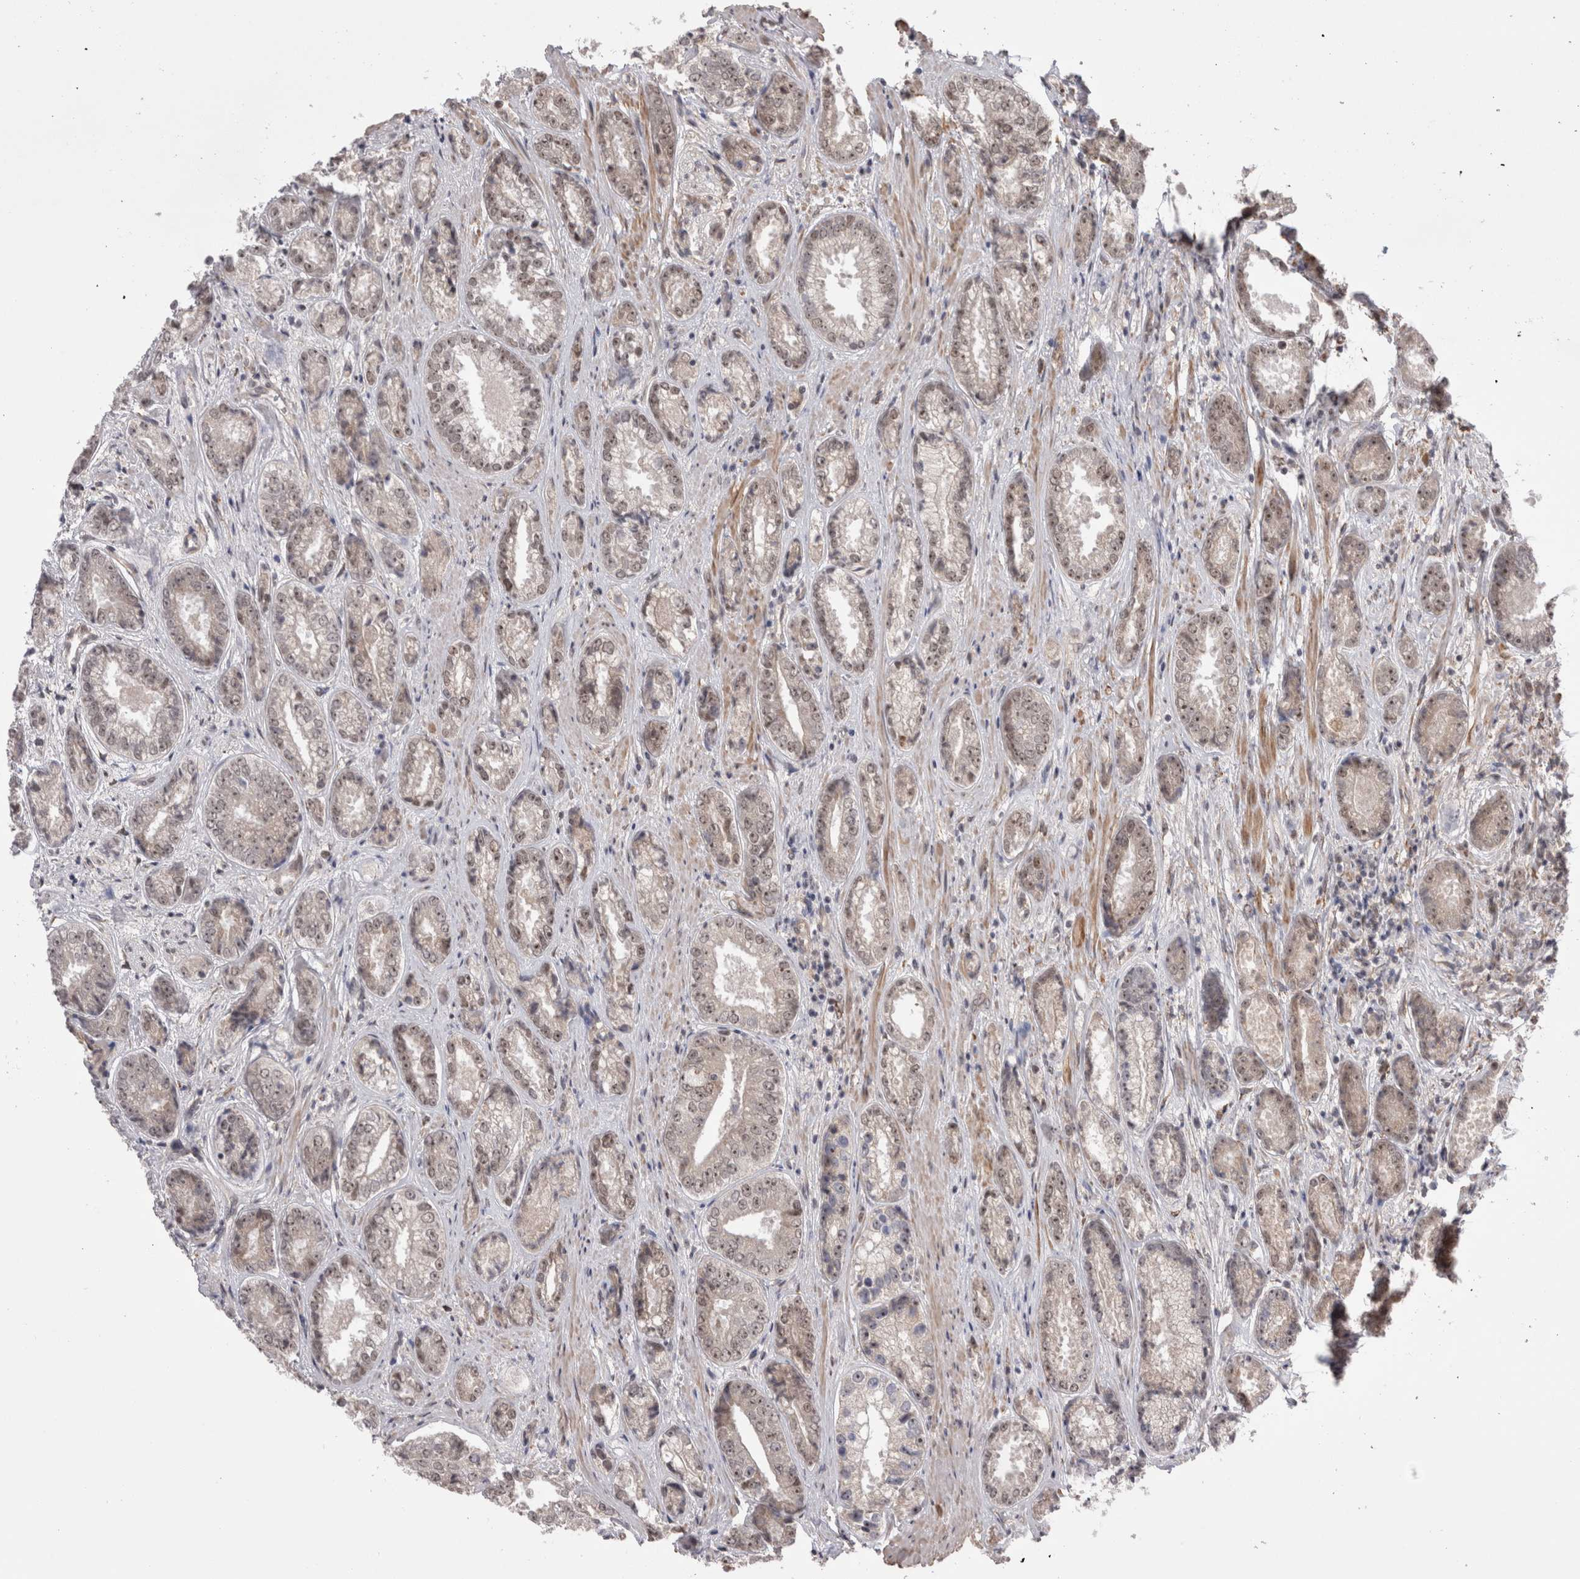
{"staining": {"intensity": "moderate", "quantity": ">75%", "location": "nuclear"}, "tissue": "prostate cancer", "cell_type": "Tumor cells", "image_type": "cancer", "snomed": [{"axis": "morphology", "description": "Adenocarcinoma, High grade"}, {"axis": "topography", "description": "Prostate"}], "caption": "Immunohistochemistry (IHC) of prostate cancer displays medium levels of moderate nuclear staining in approximately >75% of tumor cells.", "gene": "EXOSC4", "patient": {"sex": "male", "age": 61}}